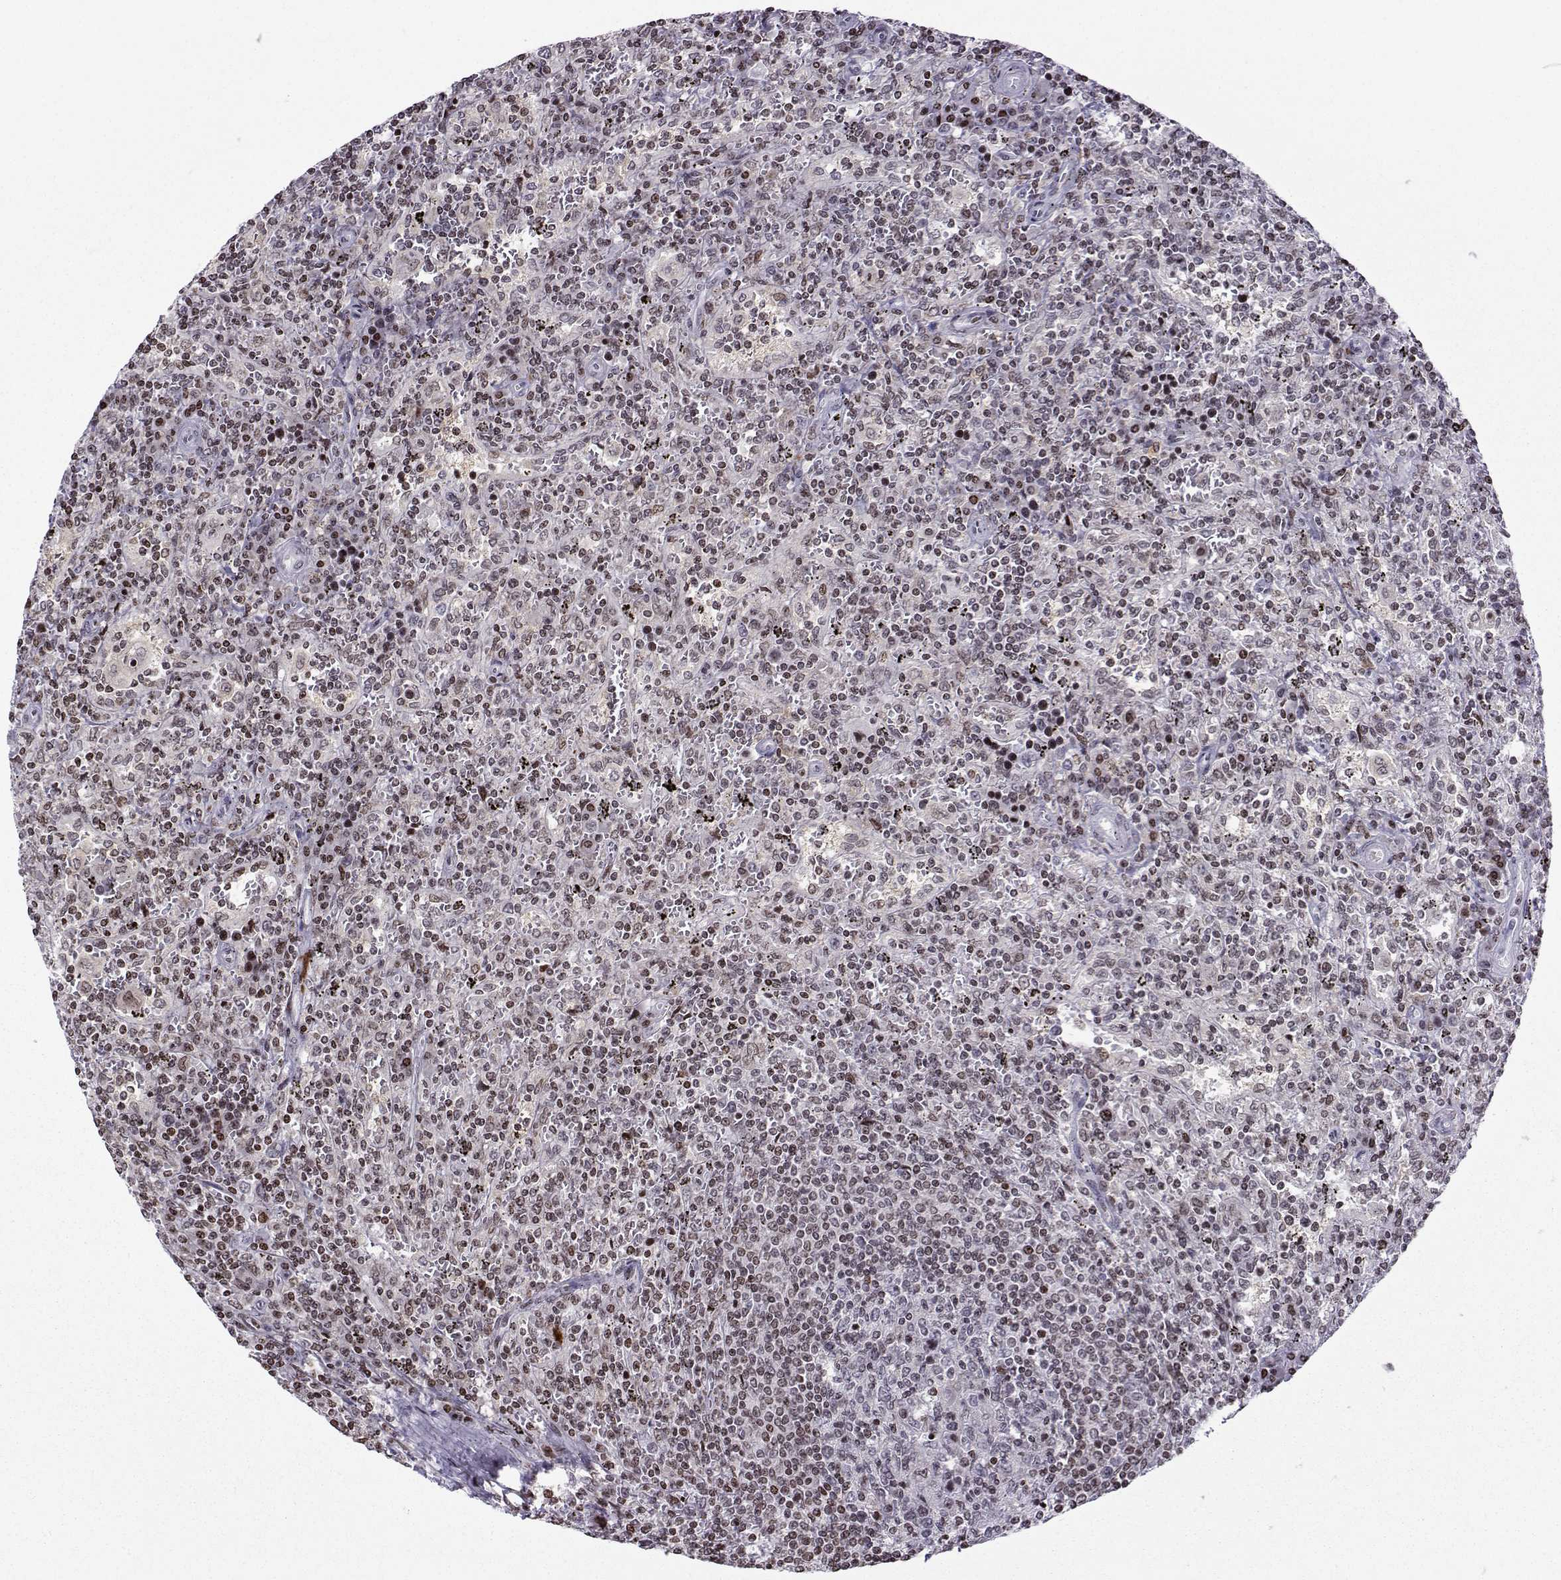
{"staining": {"intensity": "negative", "quantity": "none", "location": "none"}, "tissue": "lymphoma", "cell_type": "Tumor cells", "image_type": "cancer", "snomed": [{"axis": "morphology", "description": "Malignant lymphoma, non-Hodgkin's type, Low grade"}, {"axis": "topography", "description": "Spleen"}], "caption": "DAB immunohistochemical staining of human low-grade malignant lymphoma, non-Hodgkin's type reveals no significant staining in tumor cells. The staining is performed using DAB (3,3'-diaminobenzidine) brown chromogen with nuclei counter-stained in using hematoxylin.", "gene": "ZNF19", "patient": {"sex": "male", "age": 62}}